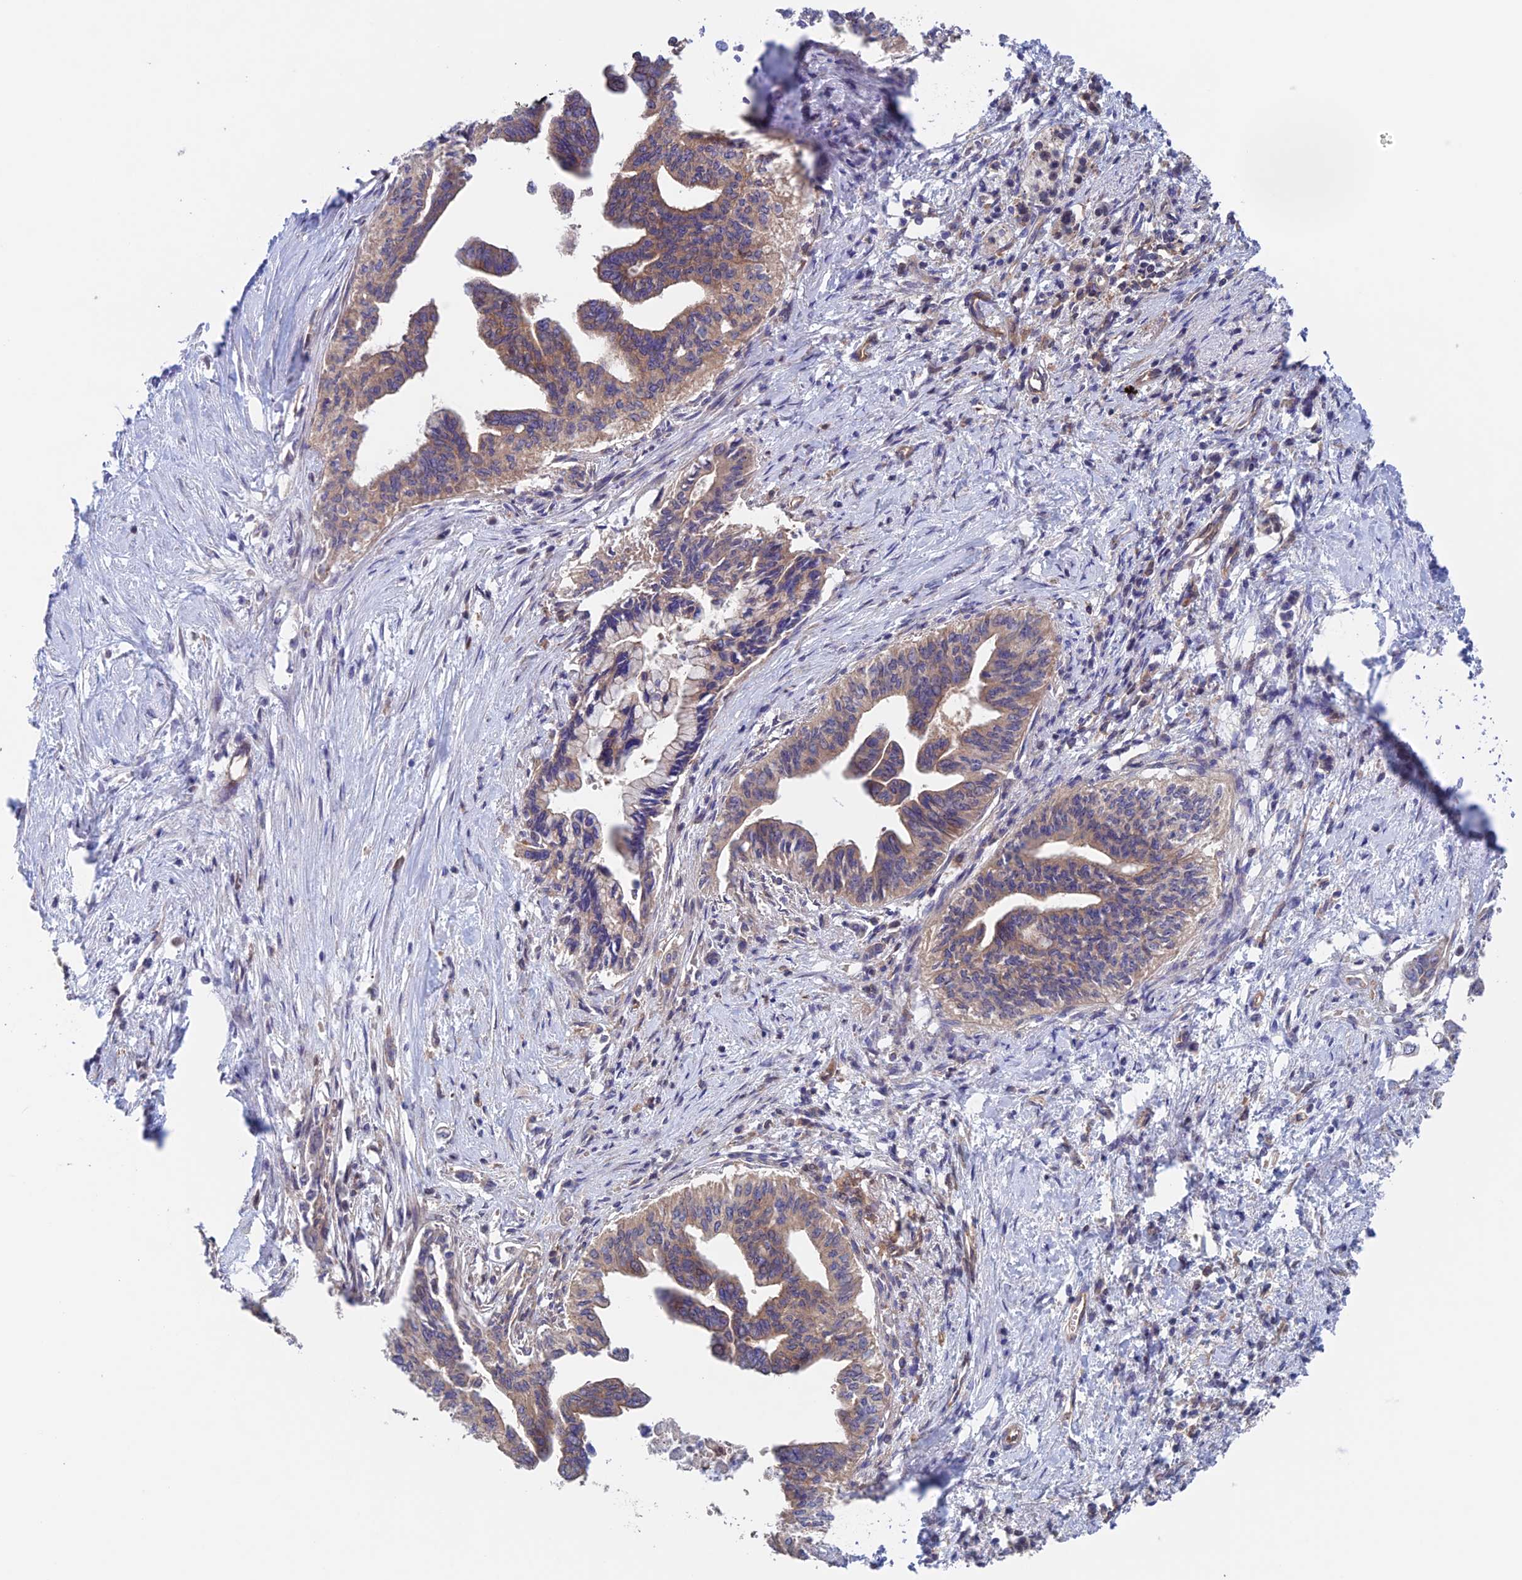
{"staining": {"intensity": "weak", "quantity": "25%-75%", "location": "cytoplasmic/membranous"}, "tissue": "pancreatic cancer", "cell_type": "Tumor cells", "image_type": "cancer", "snomed": [{"axis": "morphology", "description": "Adenocarcinoma, NOS"}, {"axis": "topography", "description": "Pancreas"}], "caption": "An image of human pancreatic cancer stained for a protein displays weak cytoplasmic/membranous brown staining in tumor cells.", "gene": "NUDT16L1", "patient": {"sex": "female", "age": 83}}